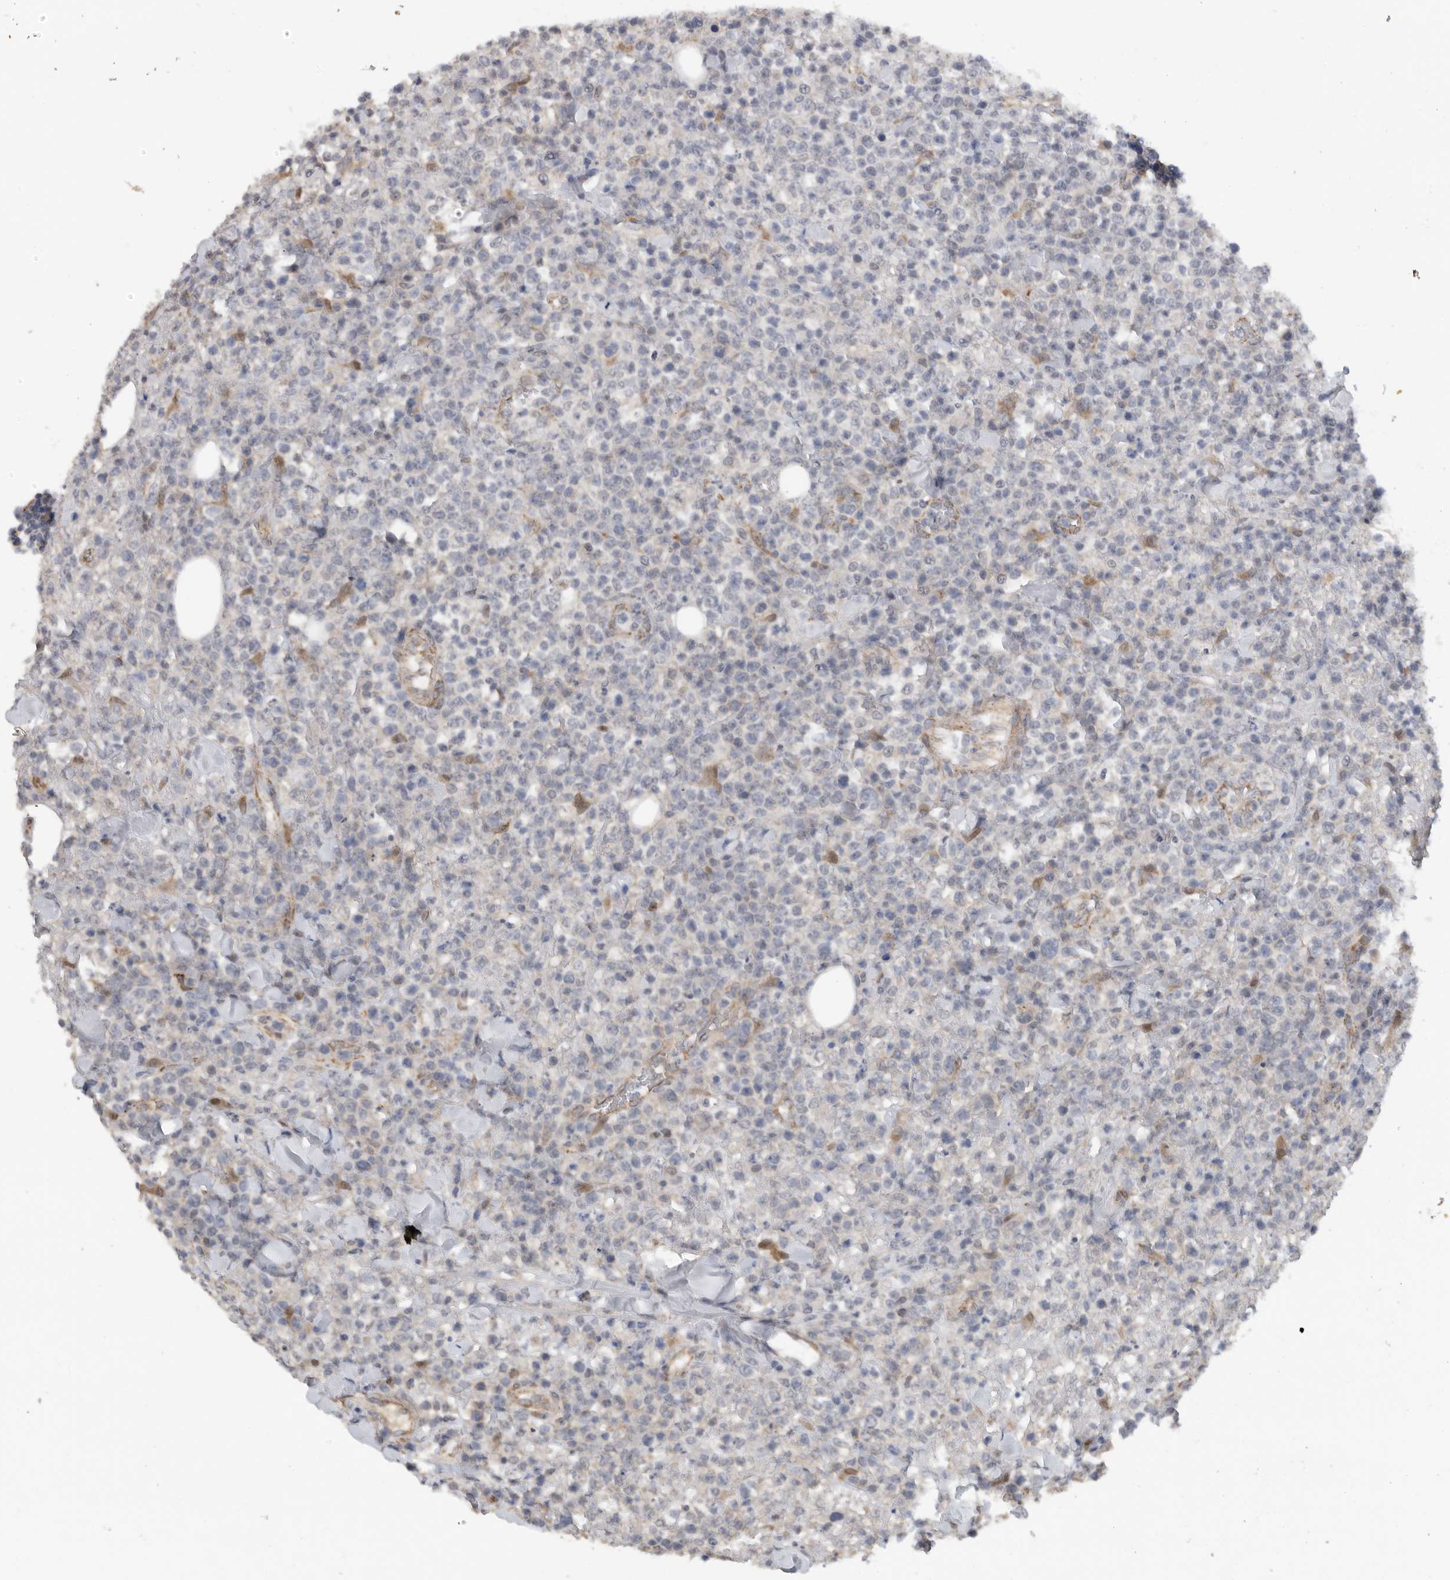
{"staining": {"intensity": "negative", "quantity": "none", "location": "none"}, "tissue": "lymphoma", "cell_type": "Tumor cells", "image_type": "cancer", "snomed": [{"axis": "morphology", "description": "Malignant lymphoma, non-Hodgkin's type, High grade"}, {"axis": "topography", "description": "Colon"}], "caption": "Histopathology image shows no significant protein staining in tumor cells of high-grade malignant lymphoma, non-Hodgkin's type.", "gene": "DYRK2", "patient": {"sex": "female", "age": 53}}